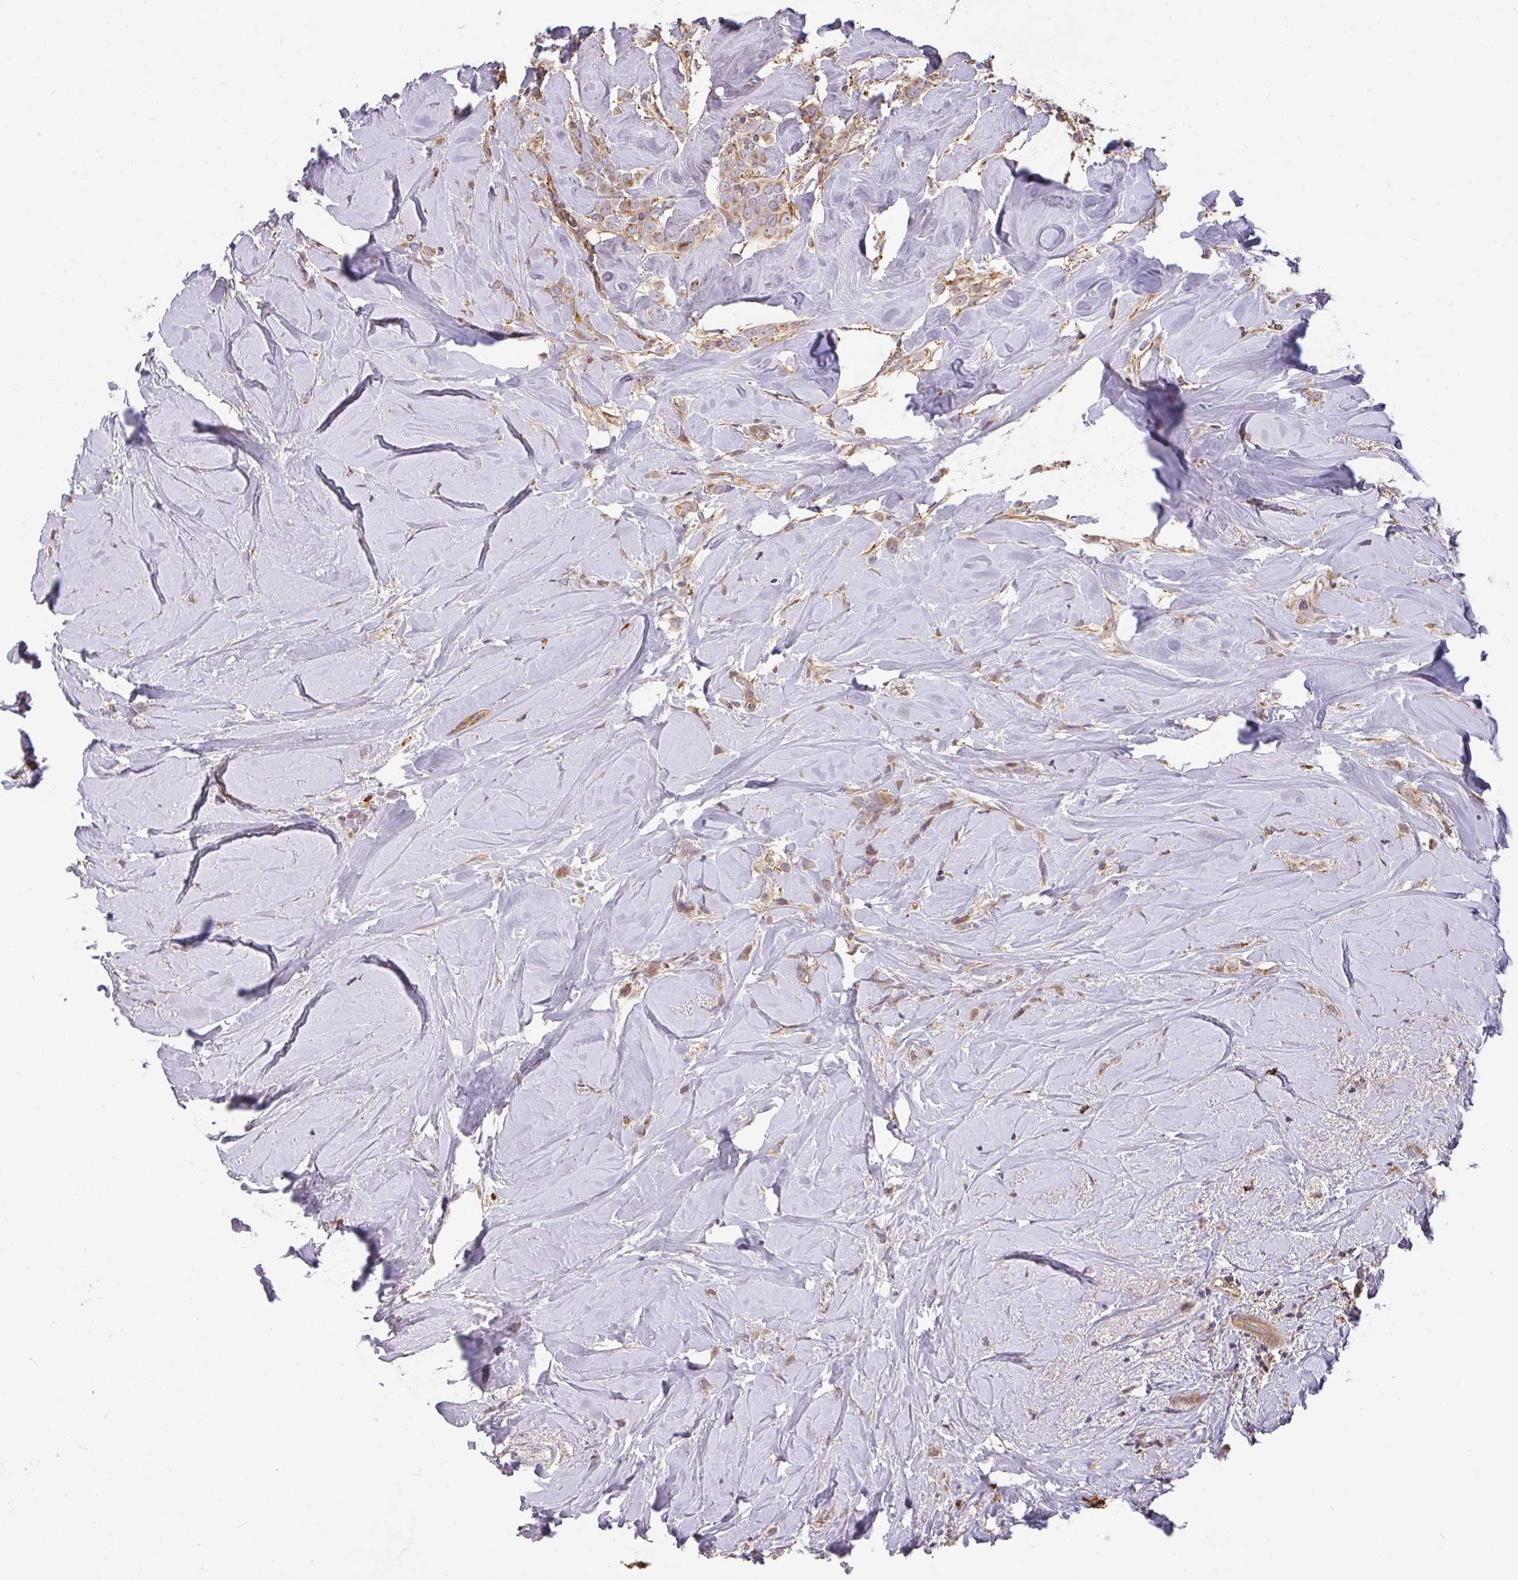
{"staining": {"intensity": "moderate", "quantity": ">75%", "location": "cytoplasmic/membranous"}, "tissue": "breast cancer", "cell_type": "Tumor cells", "image_type": "cancer", "snomed": [{"axis": "morphology", "description": "Duct carcinoma"}, {"axis": "topography", "description": "Breast"}], "caption": "An image showing moderate cytoplasmic/membranous positivity in about >75% of tumor cells in intraductal carcinoma (breast), as visualized by brown immunohistochemical staining.", "gene": "FCER1A", "patient": {"sex": "female", "age": 80}}